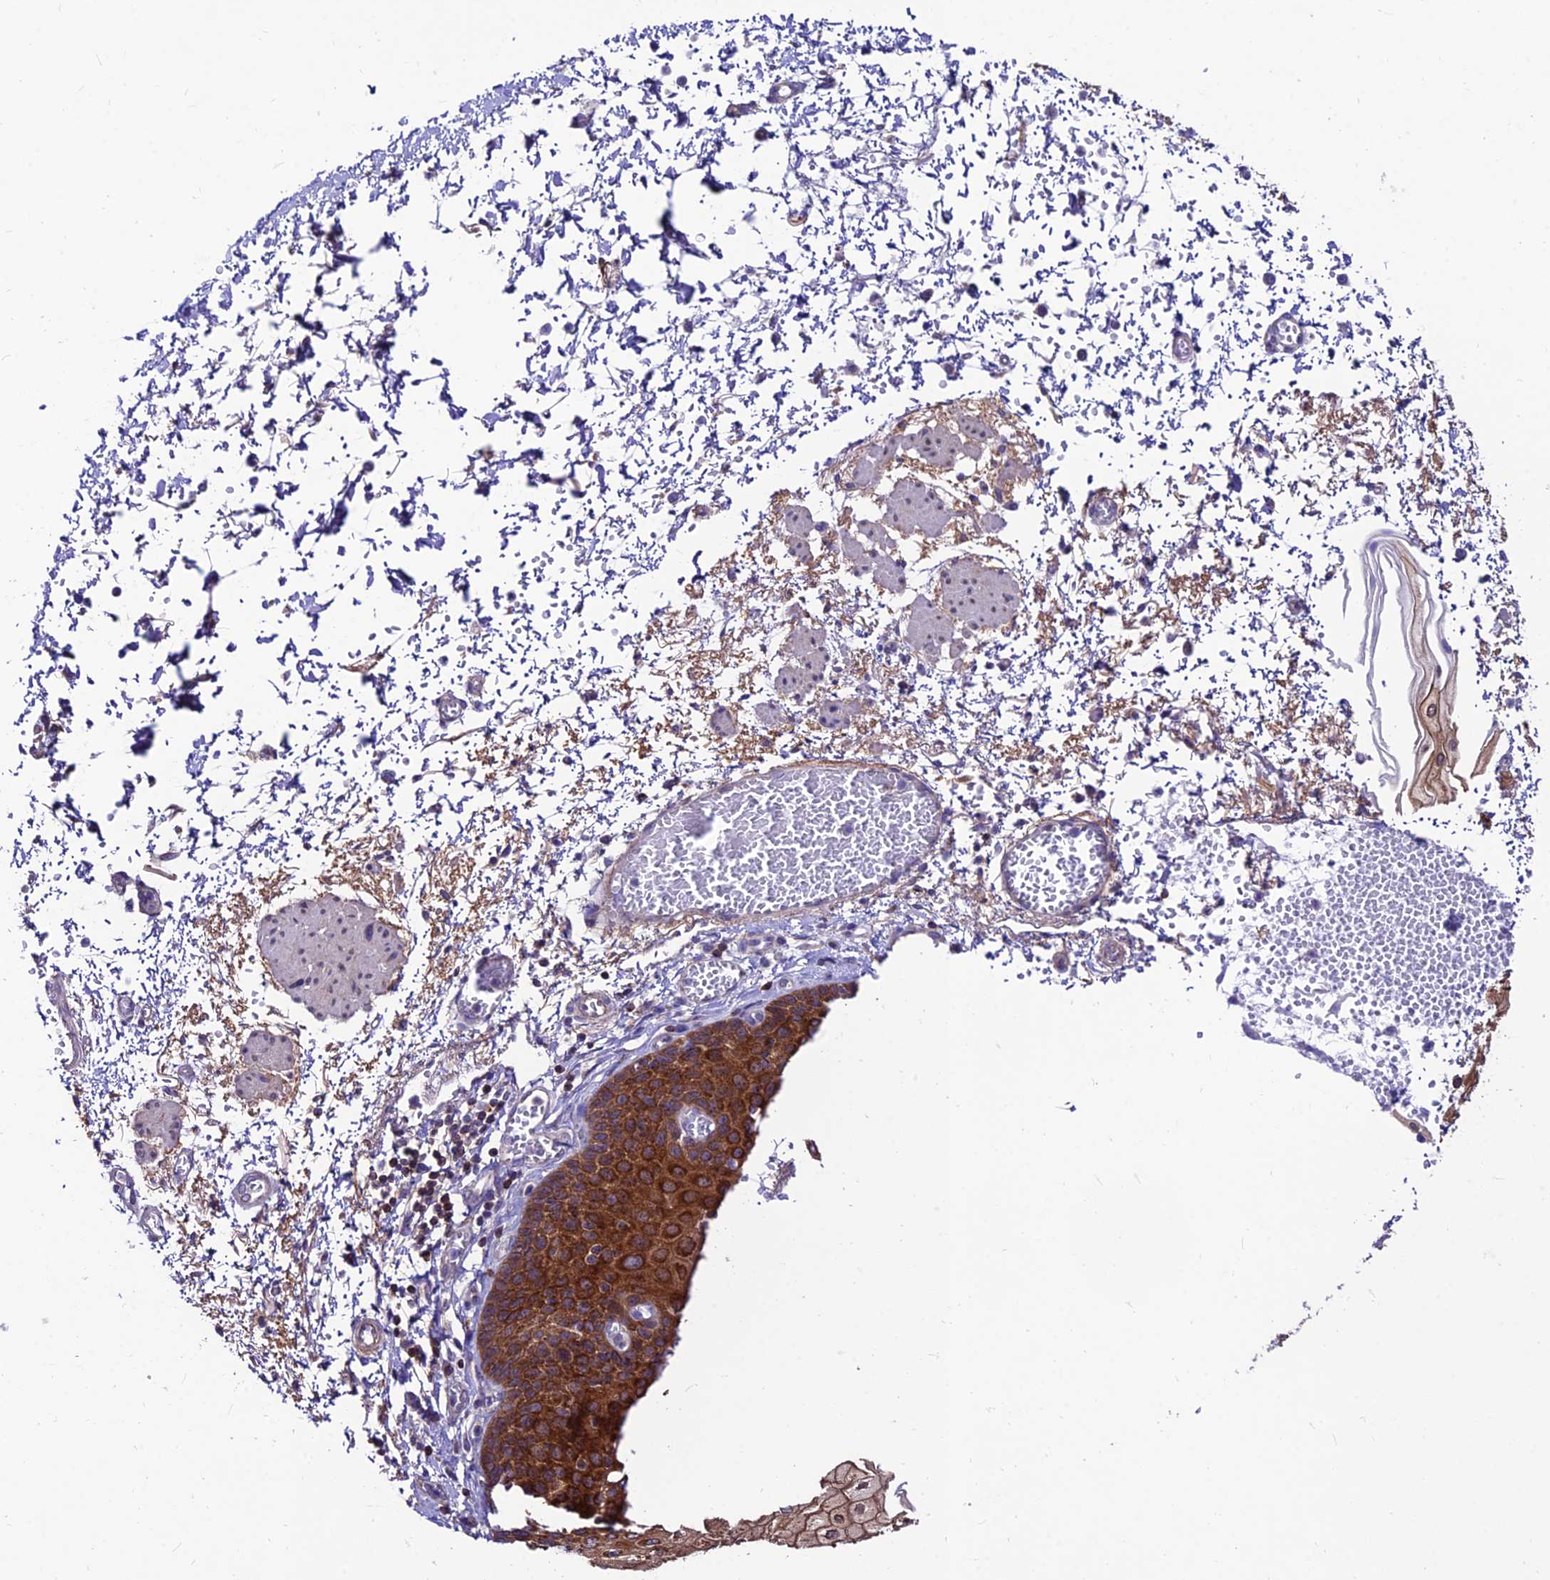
{"staining": {"intensity": "strong", "quantity": "25%-75%", "location": "cytoplasmic/membranous"}, "tissue": "esophagus", "cell_type": "Squamous epithelial cells", "image_type": "normal", "snomed": [{"axis": "morphology", "description": "Normal tissue, NOS"}, {"axis": "topography", "description": "Esophagus"}], "caption": "This image exhibits IHC staining of unremarkable esophagus, with high strong cytoplasmic/membranous positivity in about 25%-75% of squamous epithelial cells.", "gene": "C6orf132", "patient": {"sex": "male", "age": 81}}